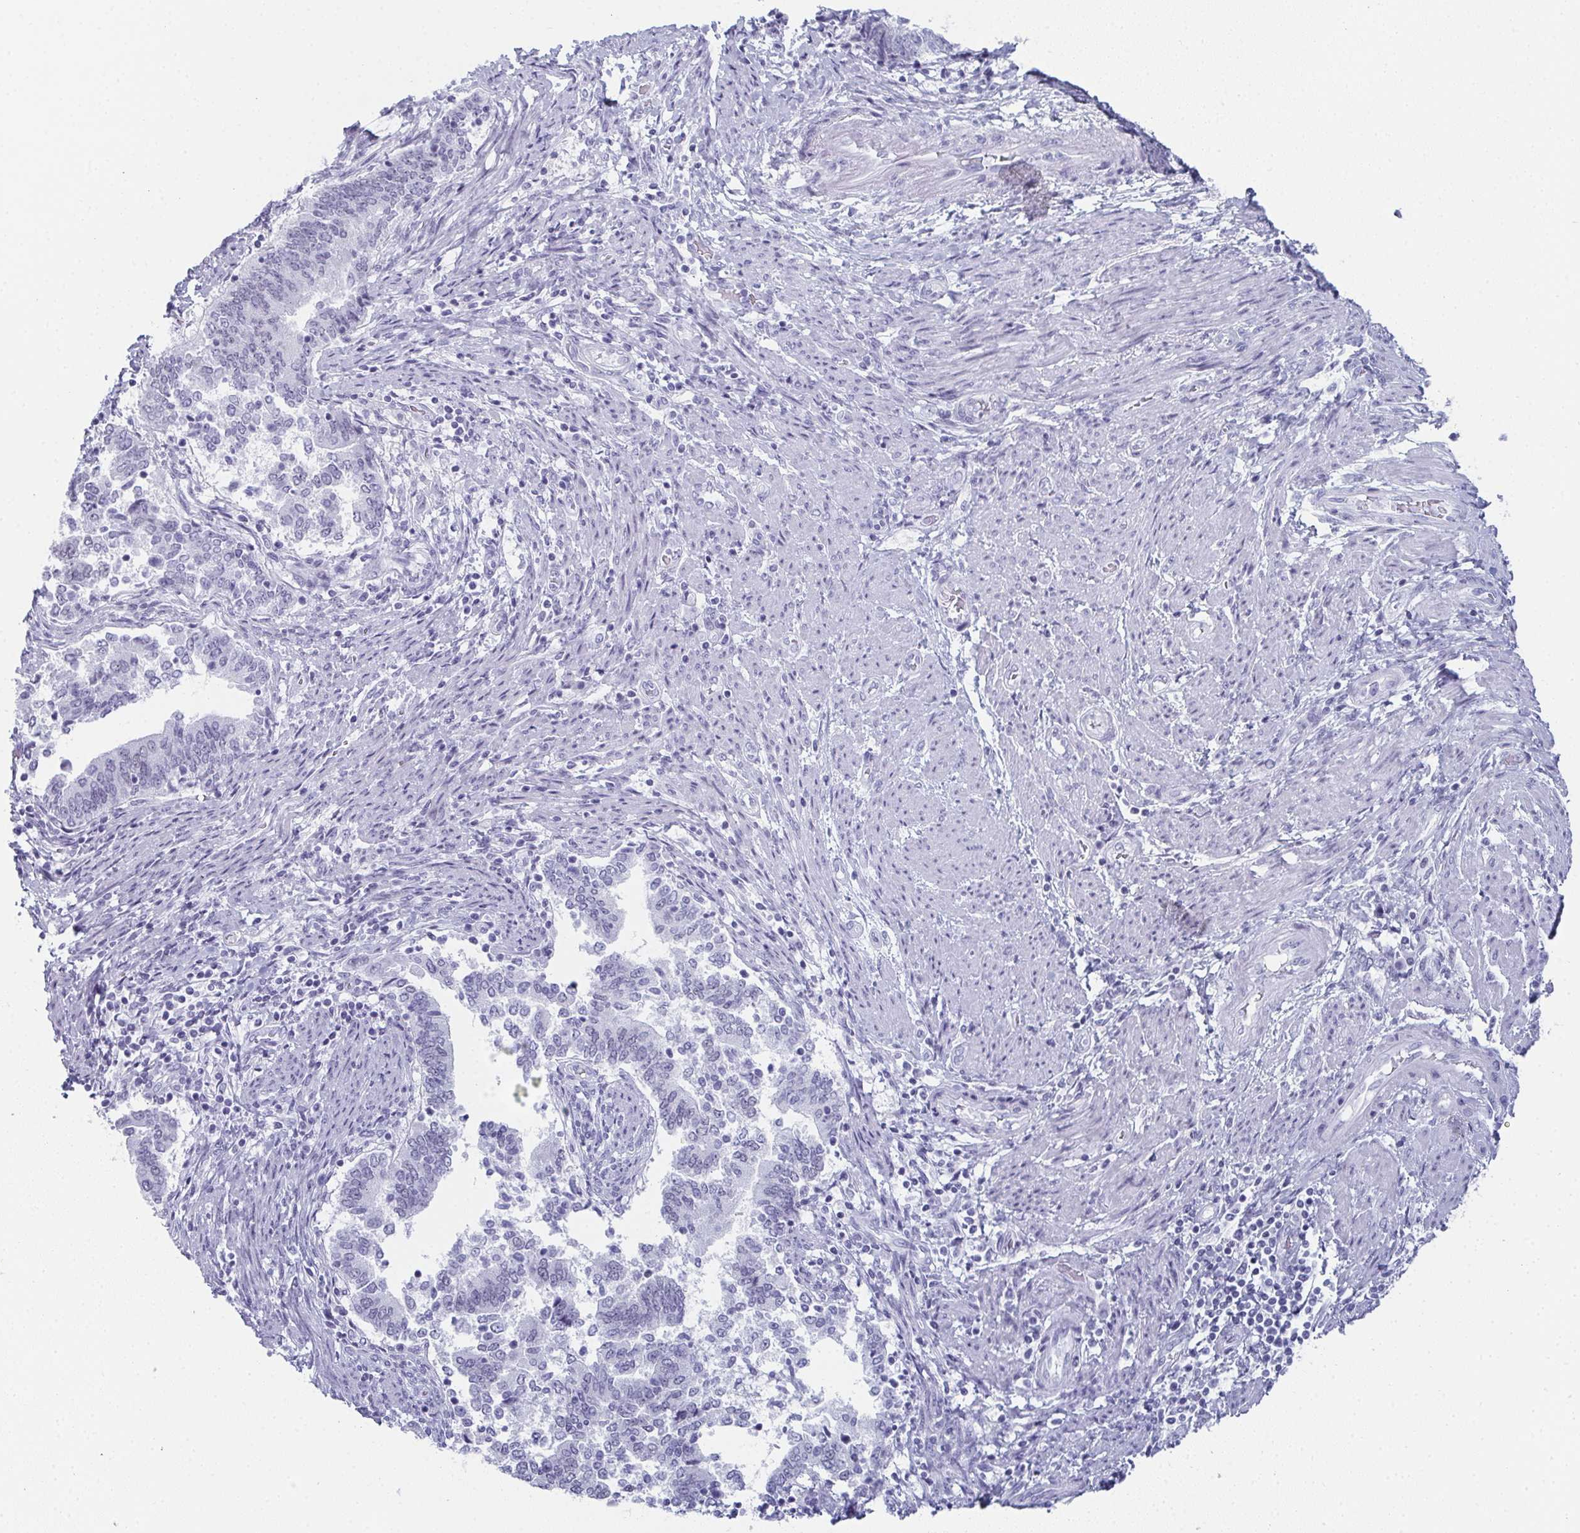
{"staining": {"intensity": "negative", "quantity": "none", "location": "none"}, "tissue": "endometrial cancer", "cell_type": "Tumor cells", "image_type": "cancer", "snomed": [{"axis": "morphology", "description": "Adenocarcinoma, NOS"}, {"axis": "topography", "description": "Endometrium"}], "caption": "Immunohistochemical staining of human endometrial cancer exhibits no significant positivity in tumor cells.", "gene": "PYCR3", "patient": {"sex": "female", "age": 65}}